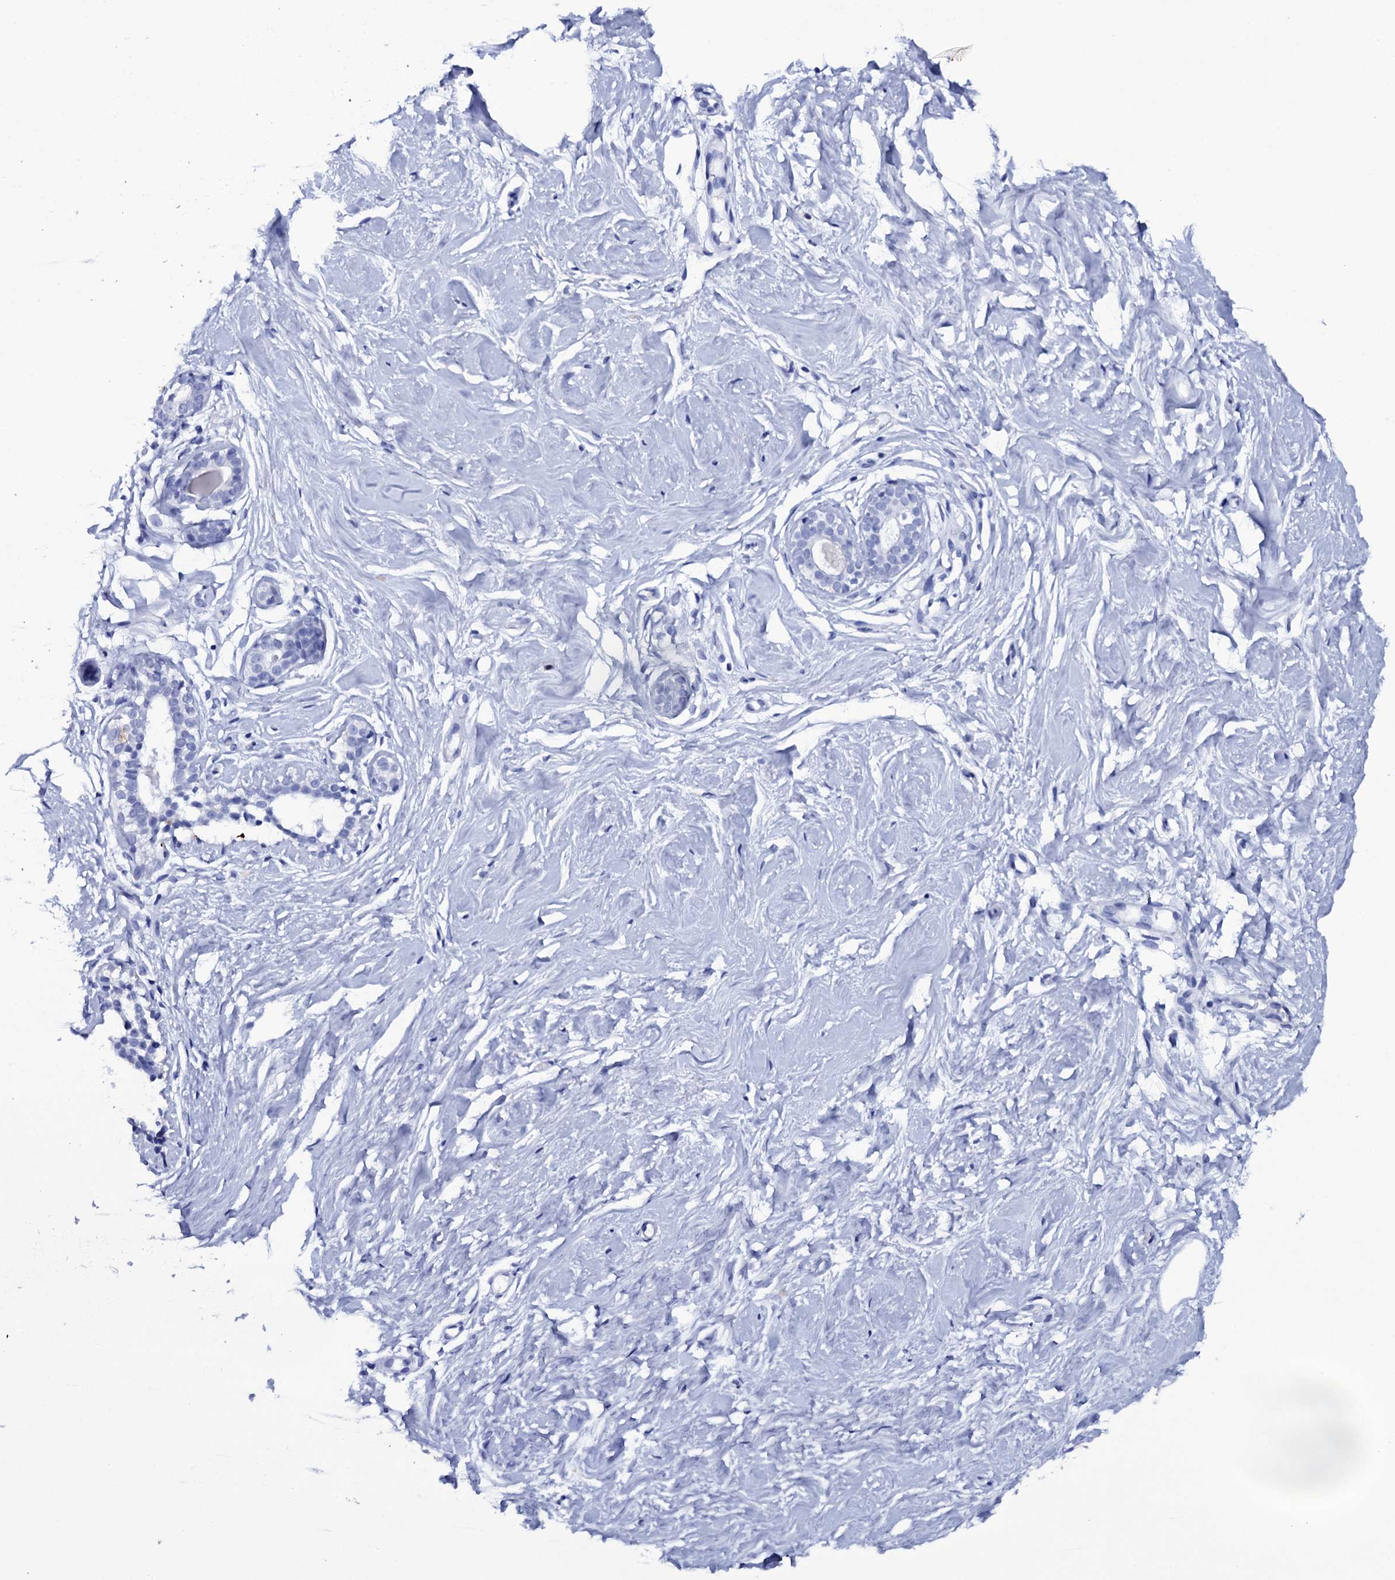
{"staining": {"intensity": "negative", "quantity": "none", "location": "none"}, "tissue": "breast", "cell_type": "Adipocytes", "image_type": "normal", "snomed": [{"axis": "morphology", "description": "Normal tissue, NOS"}, {"axis": "morphology", "description": "Adenoma, NOS"}, {"axis": "topography", "description": "Breast"}], "caption": "This image is of normal breast stained with immunohistochemistry to label a protein in brown with the nuclei are counter-stained blue. There is no expression in adipocytes. (Brightfield microscopy of DAB (3,3'-diaminobenzidine) immunohistochemistry (IHC) at high magnification).", "gene": "ITPRID2", "patient": {"sex": "female", "age": 23}}